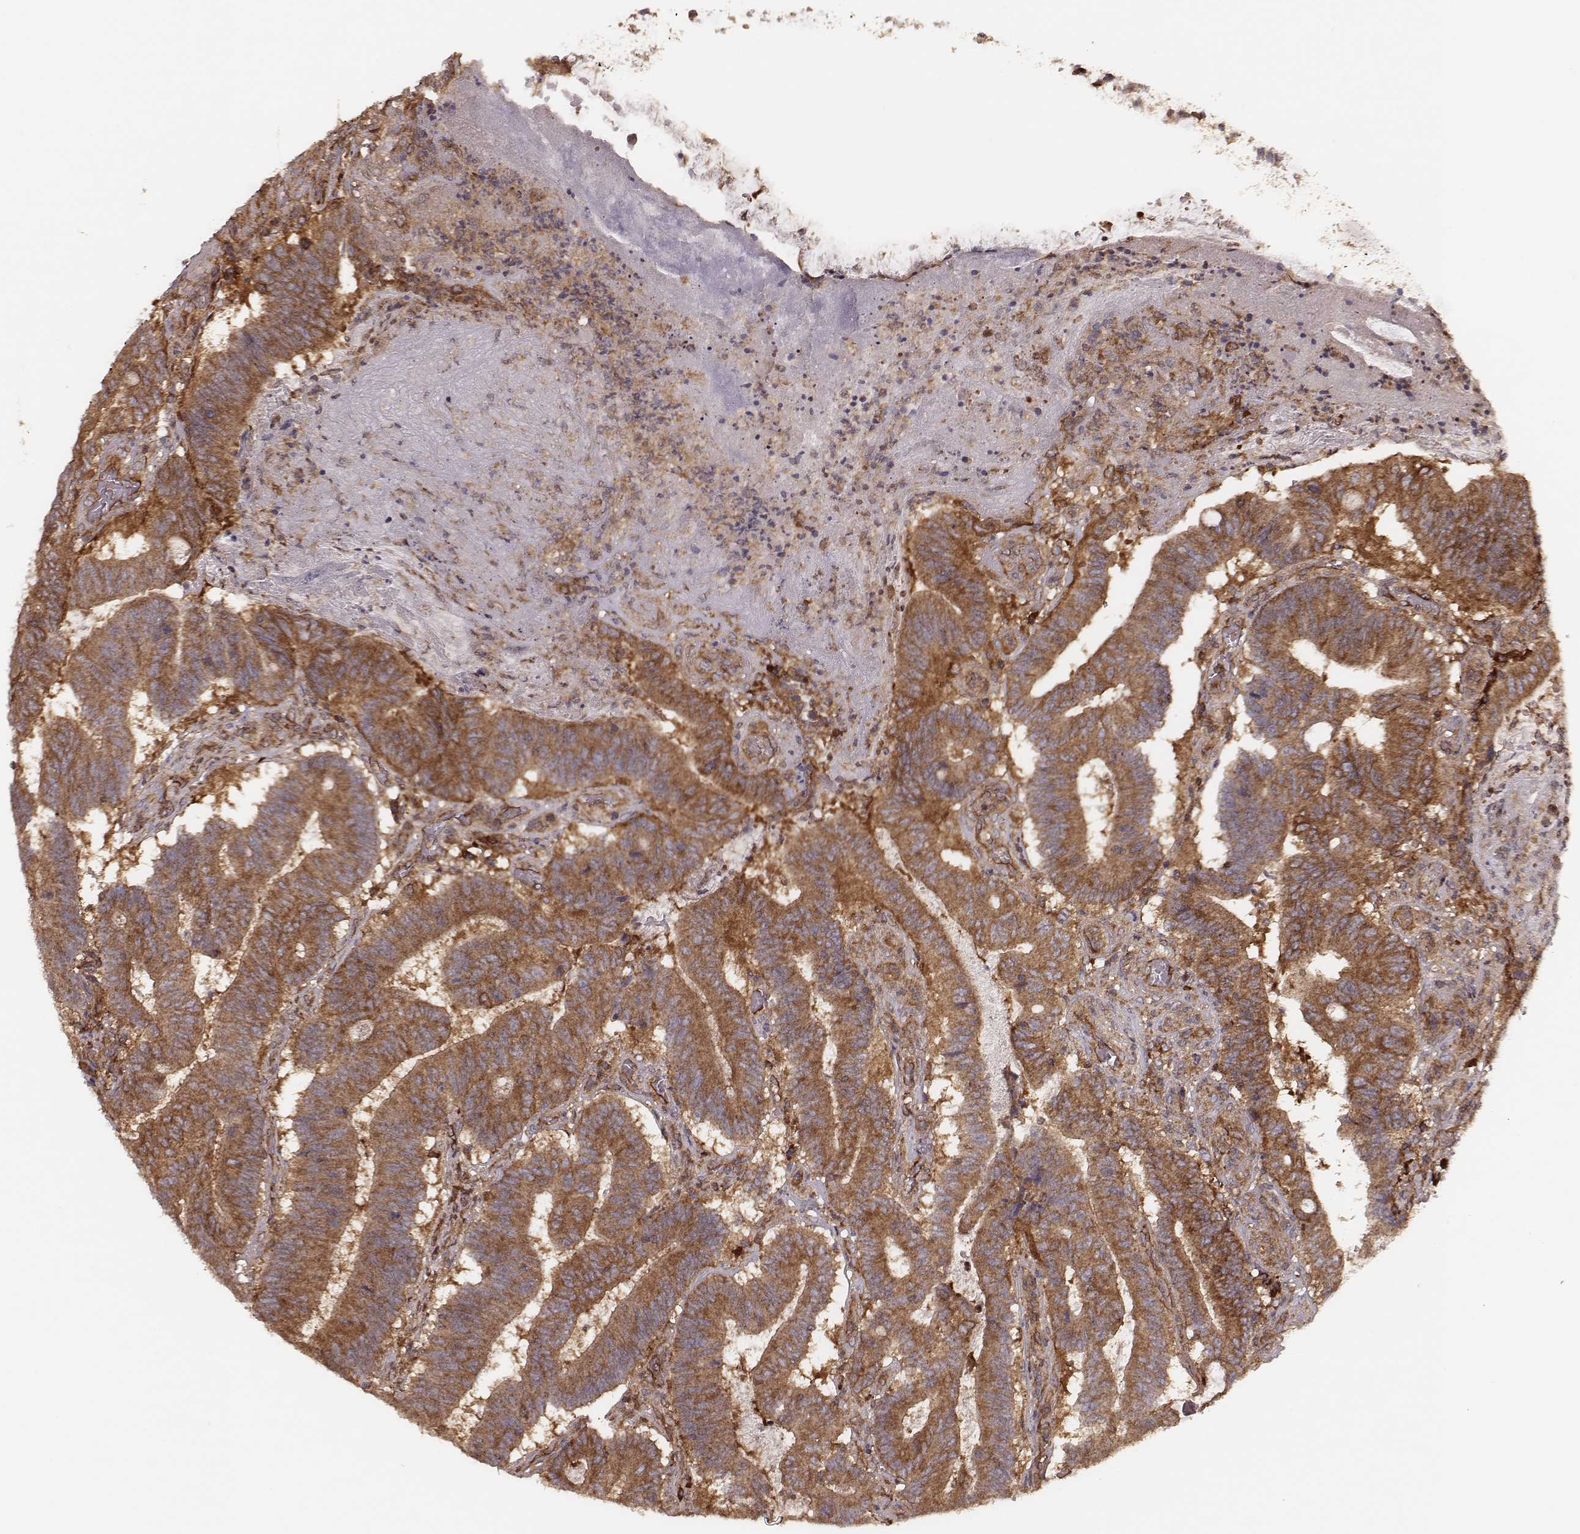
{"staining": {"intensity": "strong", "quantity": ">75%", "location": "cytoplasmic/membranous"}, "tissue": "colorectal cancer", "cell_type": "Tumor cells", "image_type": "cancer", "snomed": [{"axis": "morphology", "description": "Adenocarcinoma, NOS"}, {"axis": "topography", "description": "Colon"}], "caption": "This is a histology image of immunohistochemistry (IHC) staining of colorectal cancer (adenocarcinoma), which shows strong staining in the cytoplasmic/membranous of tumor cells.", "gene": "CARS1", "patient": {"sex": "female", "age": 70}}